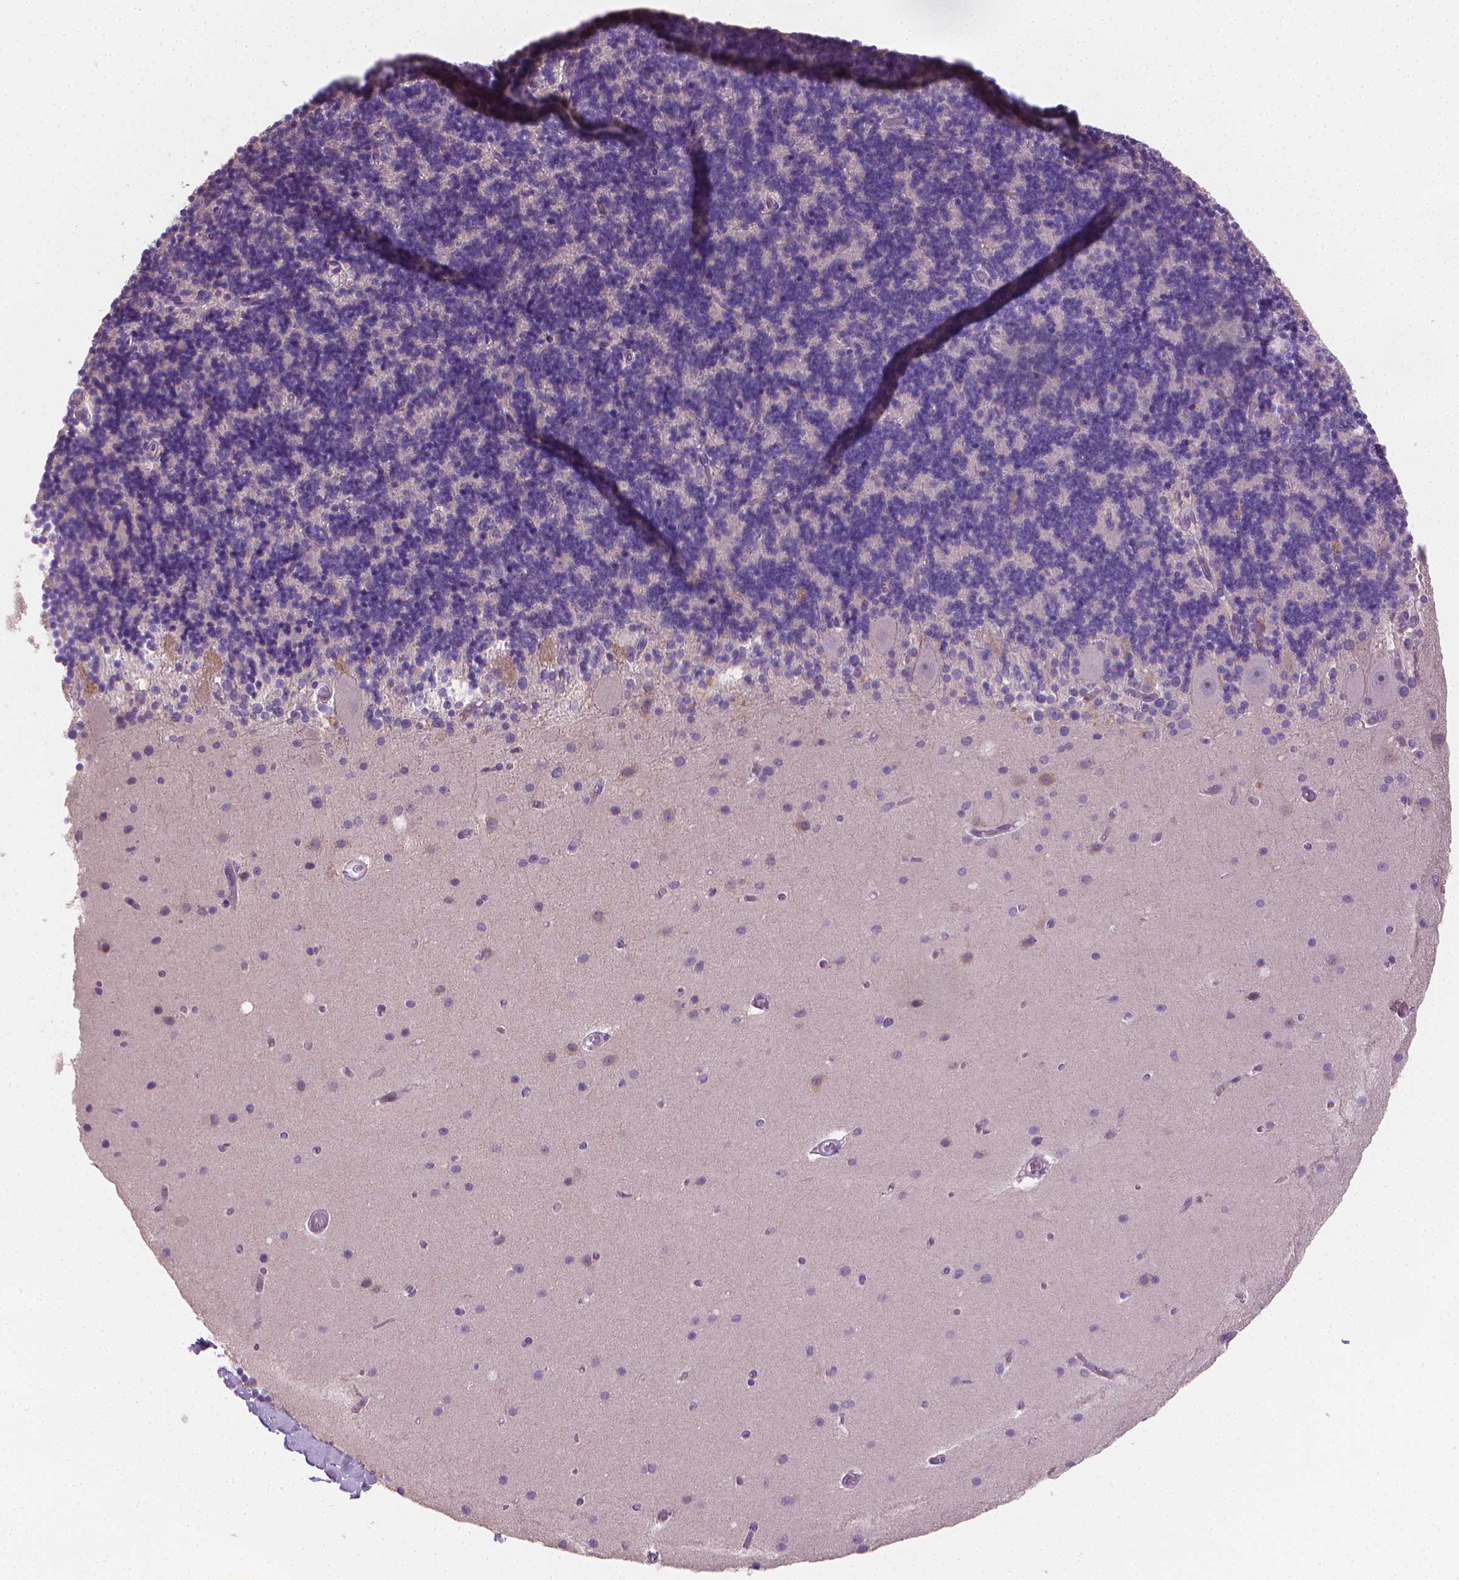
{"staining": {"intensity": "negative", "quantity": "none", "location": "none"}, "tissue": "cerebellum", "cell_type": "Cells in granular layer", "image_type": "normal", "snomed": [{"axis": "morphology", "description": "Normal tissue, NOS"}, {"axis": "topography", "description": "Cerebellum"}], "caption": "This micrograph is of benign cerebellum stained with IHC to label a protein in brown with the nuclei are counter-stained blue. There is no expression in cells in granular layer. (Immunohistochemistry (ihc), brightfield microscopy, high magnification).", "gene": "CATIP", "patient": {"sex": "male", "age": 70}}